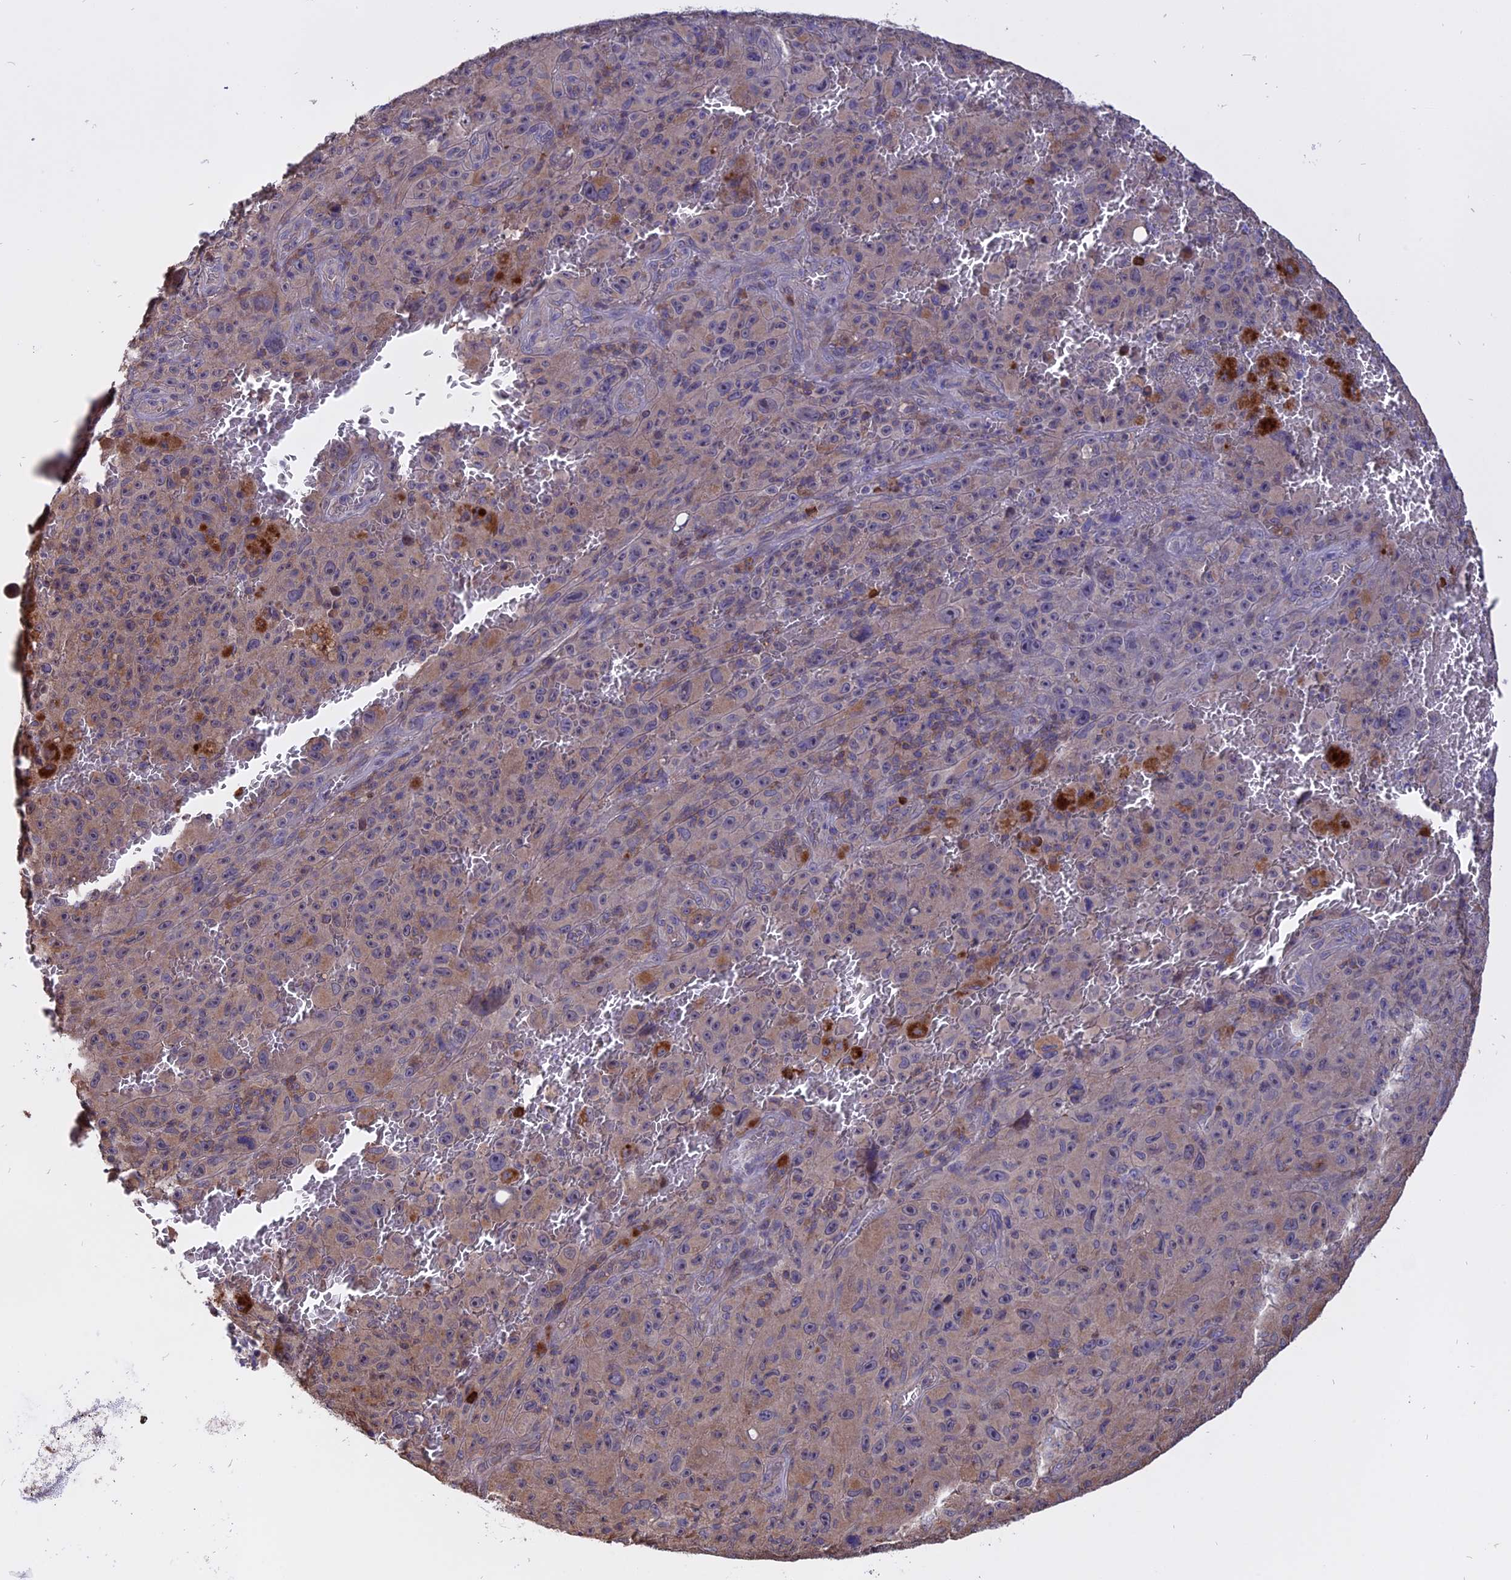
{"staining": {"intensity": "weak", "quantity": "25%-75%", "location": "cytoplasmic/membranous"}, "tissue": "melanoma", "cell_type": "Tumor cells", "image_type": "cancer", "snomed": [{"axis": "morphology", "description": "Malignant melanoma, NOS"}, {"axis": "topography", "description": "Skin"}], "caption": "High-magnification brightfield microscopy of malignant melanoma stained with DAB (3,3'-diaminobenzidine) (brown) and counterstained with hematoxylin (blue). tumor cells exhibit weak cytoplasmic/membranous staining is identified in approximately25%-75% of cells. (DAB IHC with brightfield microscopy, high magnification).", "gene": "CARMIL2", "patient": {"sex": "female", "age": 82}}